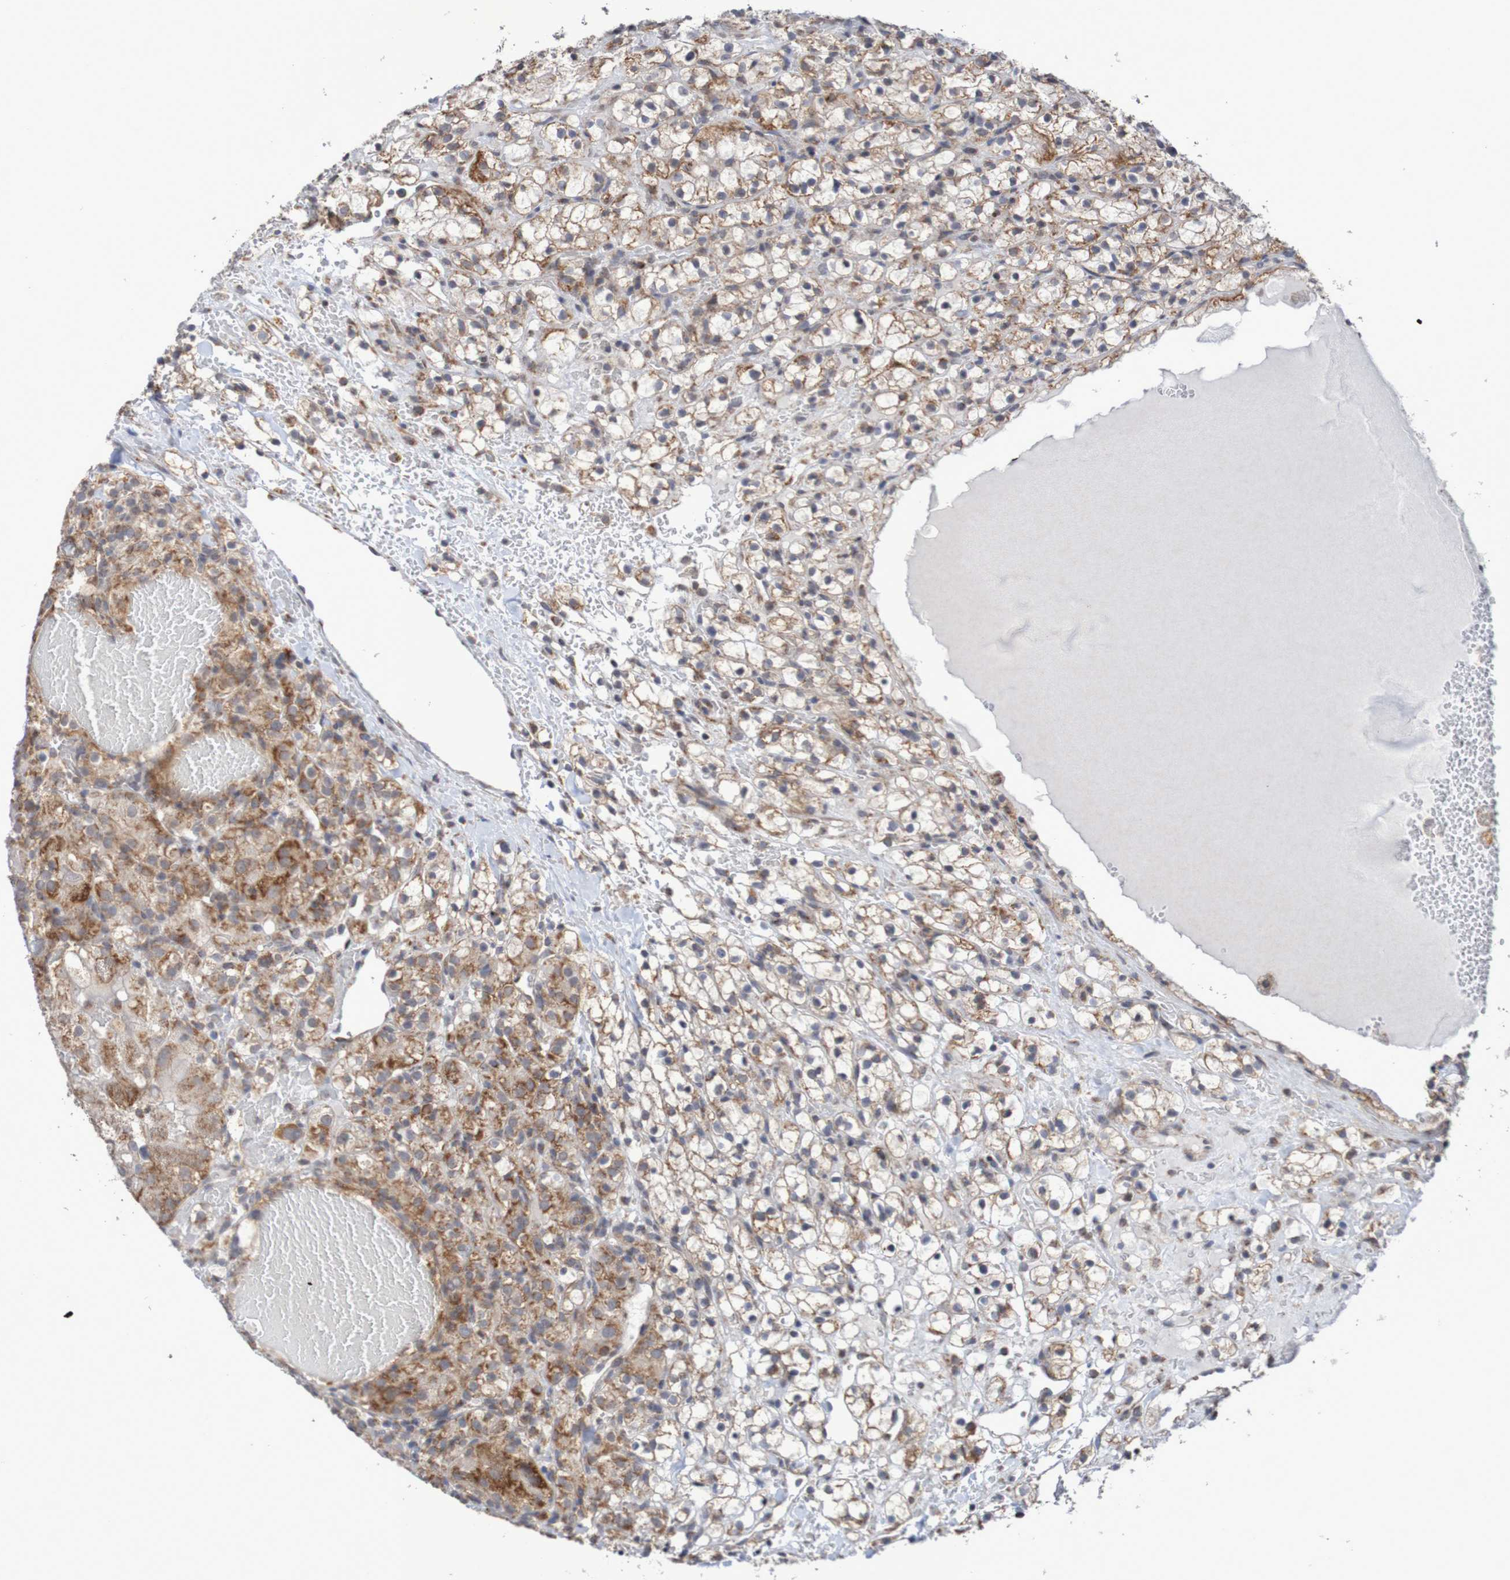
{"staining": {"intensity": "moderate", "quantity": ">75%", "location": "cytoplasmic/membranous"}, "tissue": "renal cancer", "cell_type": "Tumor cells", "image_type": "cancer", "snomed": [{"axis": "morphology", "description": "Adenocarcinoma, NOS"}, {"axis": "topography", "description": "Kidney"}], "caption": "High-power microscopy captured an IHC image of renal cancer (adenocarcinoma), revealing moderate cytoplasmic/membranous positivity in about >75% of tumor cells.", "gene": "DVL1", "patient": {"sex": "male", "age": 61}}